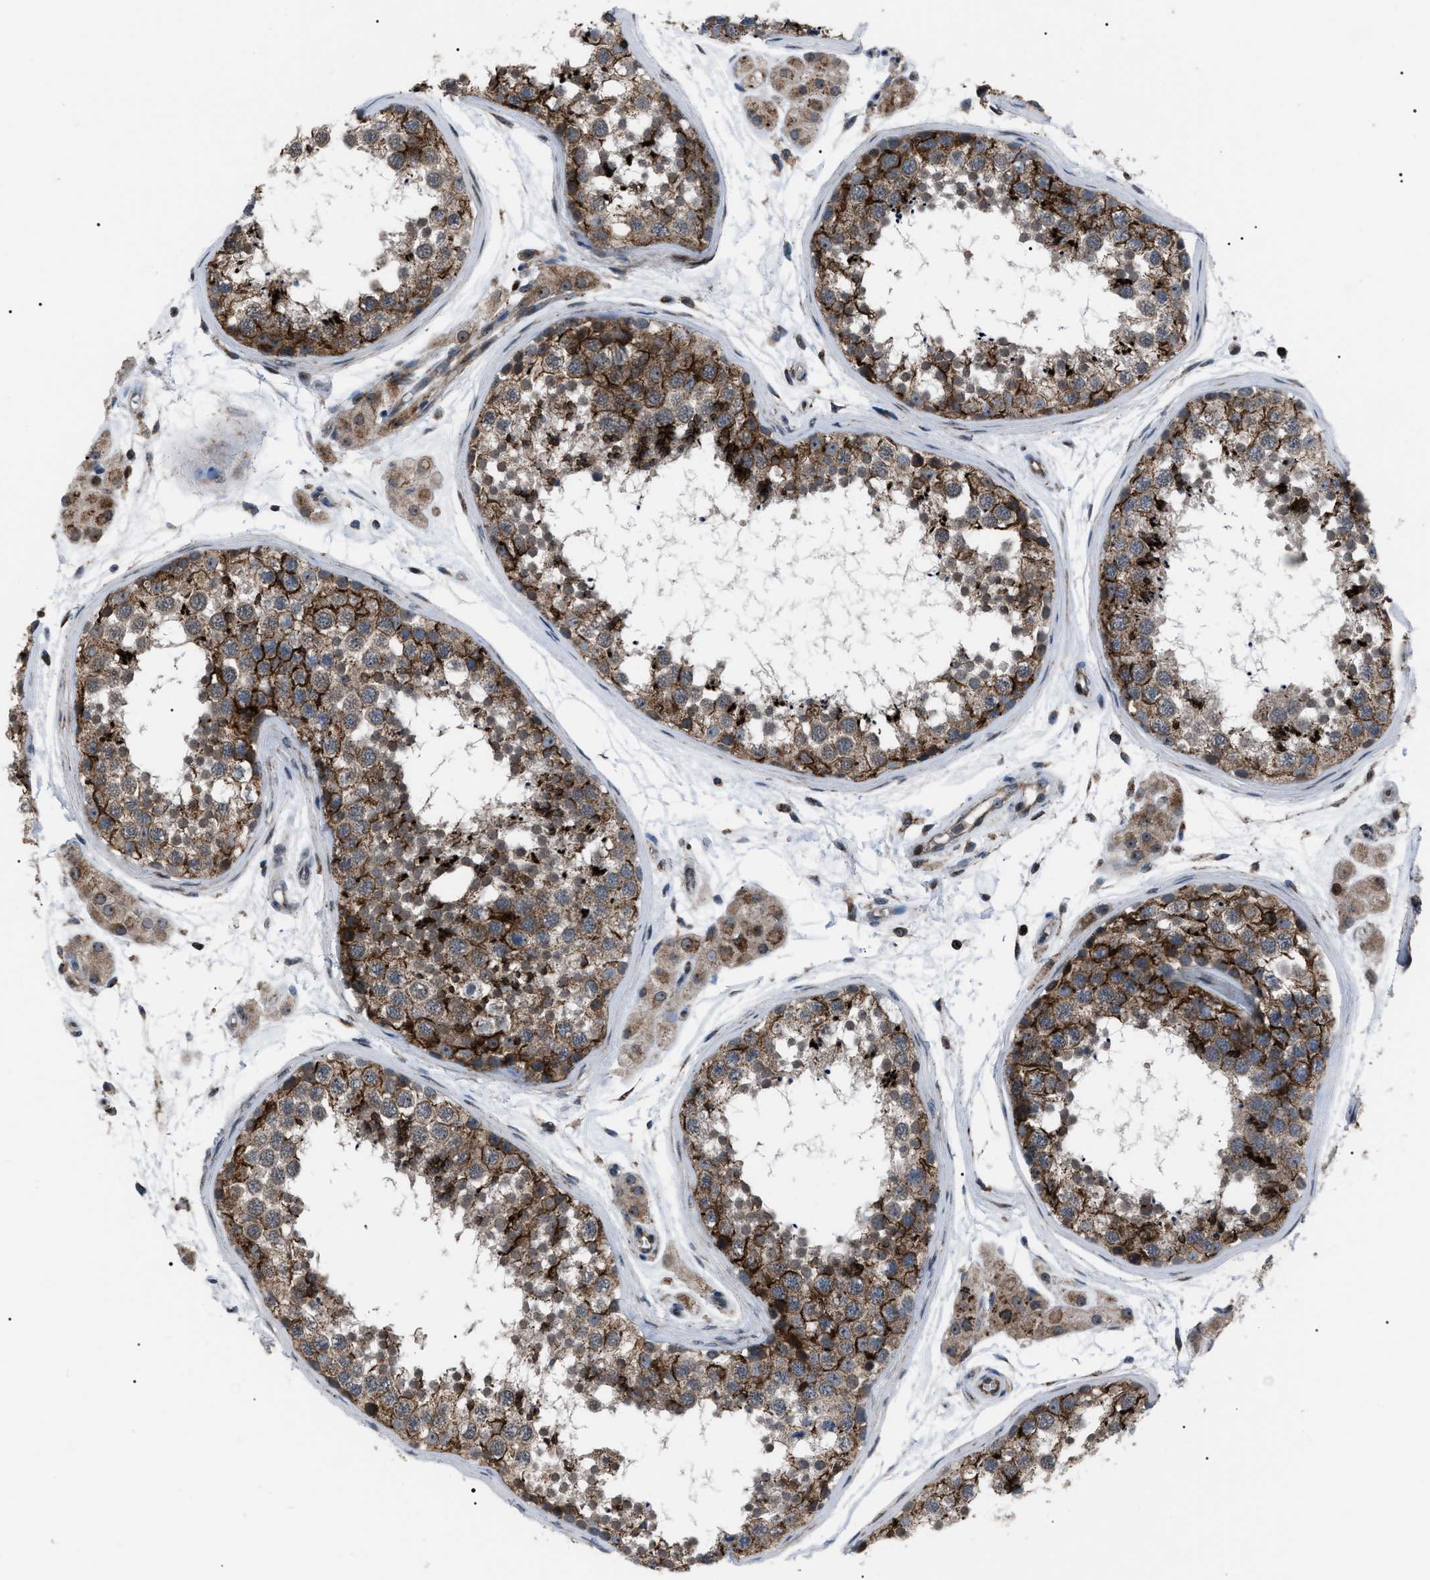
{"staining": {"intensity": "strong", "quantity": ">75%", "location": "cytoplasmic/membranous"}, "tissue": "testis", "cell_type": "Cells in seminiferous ducts", "image_type": "normal", "snomed": [{"axis": "morphology", "description": "Normal tissue, NOS"}, {"axis": "topography", "description": "Testis"}], "caption": "The micrograph displays immunohistochemical staining of normal testis. There is strong cytoplasmic/membranous staining is identified in about >75% of cells in seminiferous ducts.", "gene": "AGO2", "patient": {"sex": "male", "age": 56}}